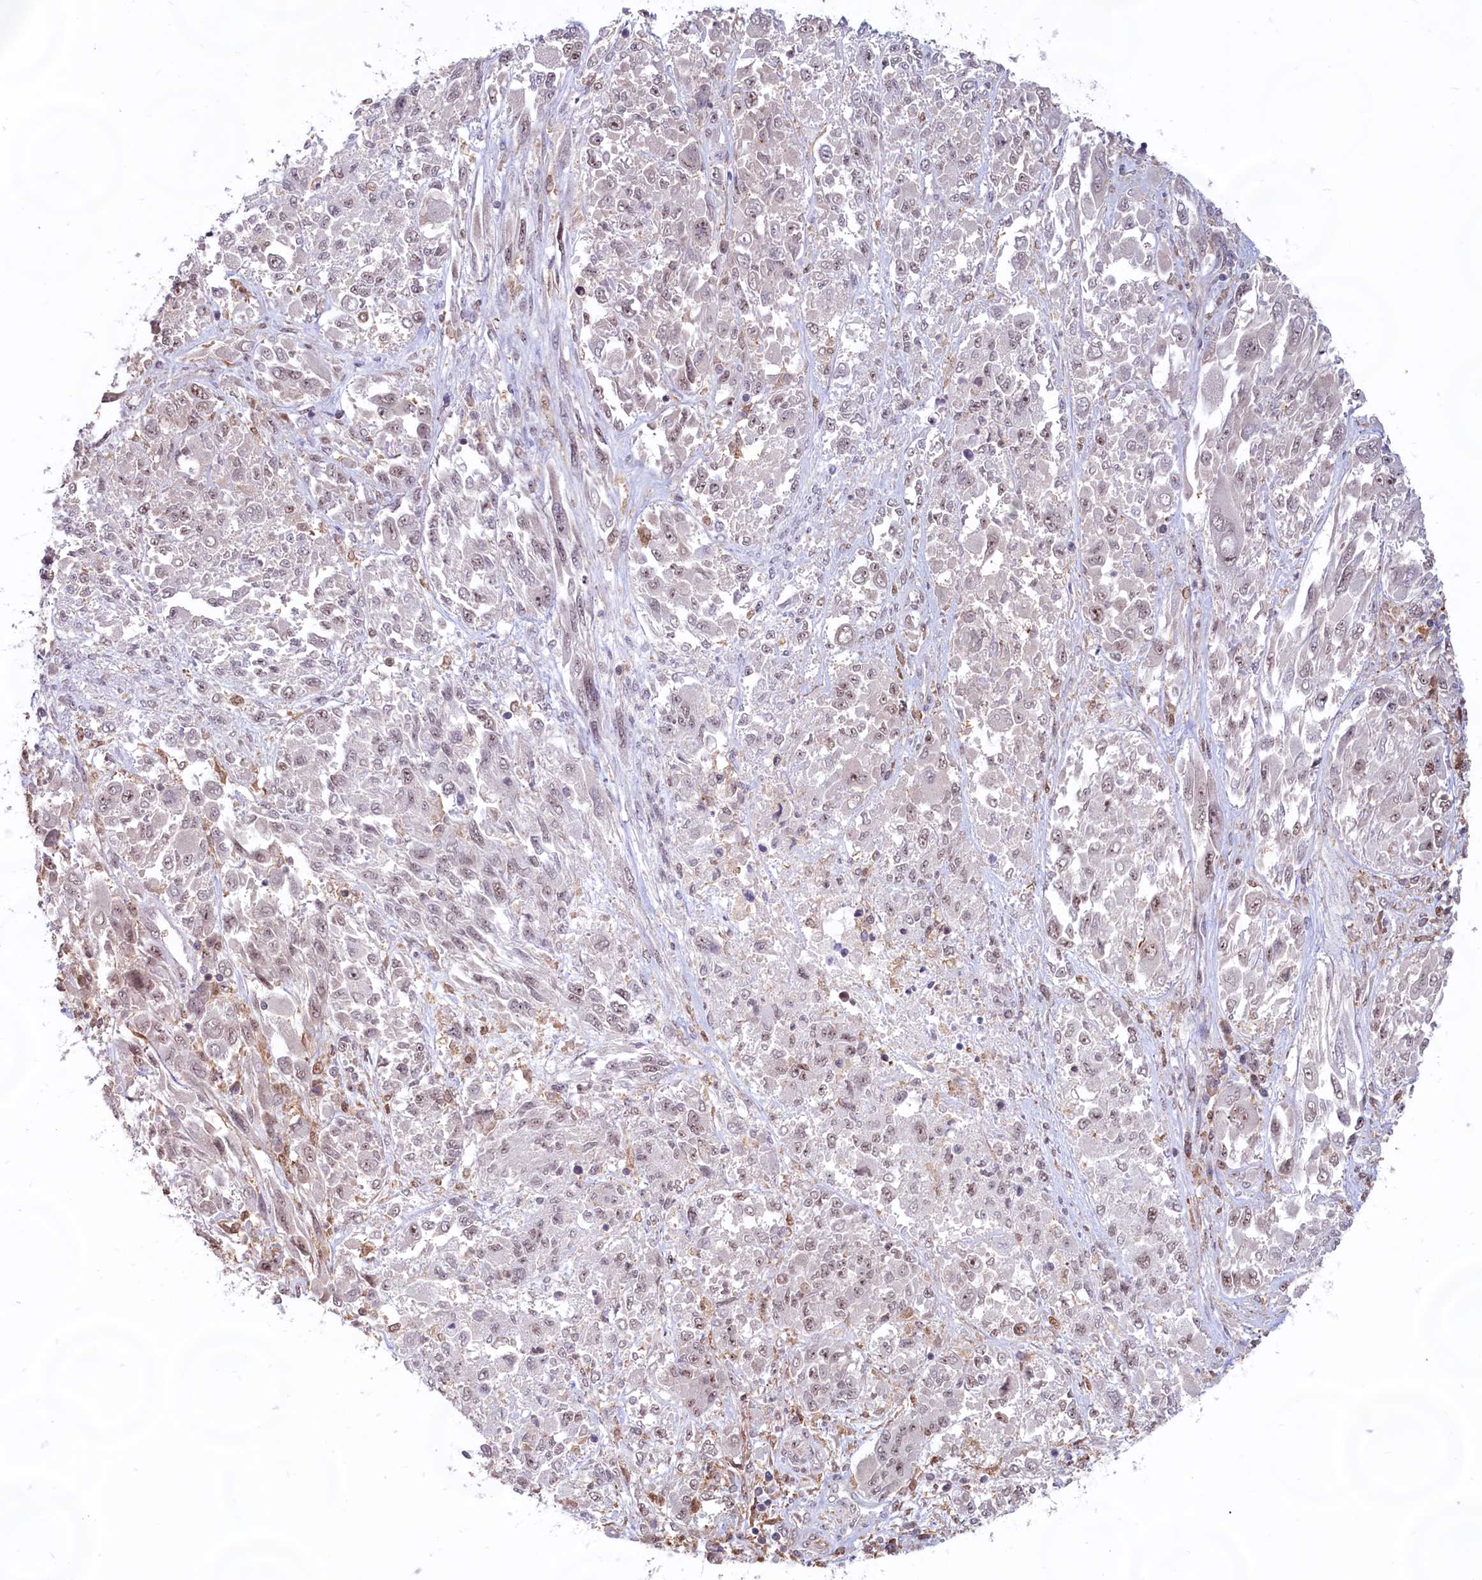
{"staining": {"intensity": "weak", "quantity": "25%-75%", "location": "nuclear"}, "tissue": "melanoma", "cell_type": "Tumor cells", "image_type": "cancer", "snomed": [{"axis": "morphology", "description": "Malignant melanoma, NOS"}, {"axis": "topography", "description": "Skin"}], "caption": "A brown stain labels weak nuclear positivity of a protein in human melanoma tumor cells.", "gene": "C1D", "patient": {"sex": "female", "age": 91}}